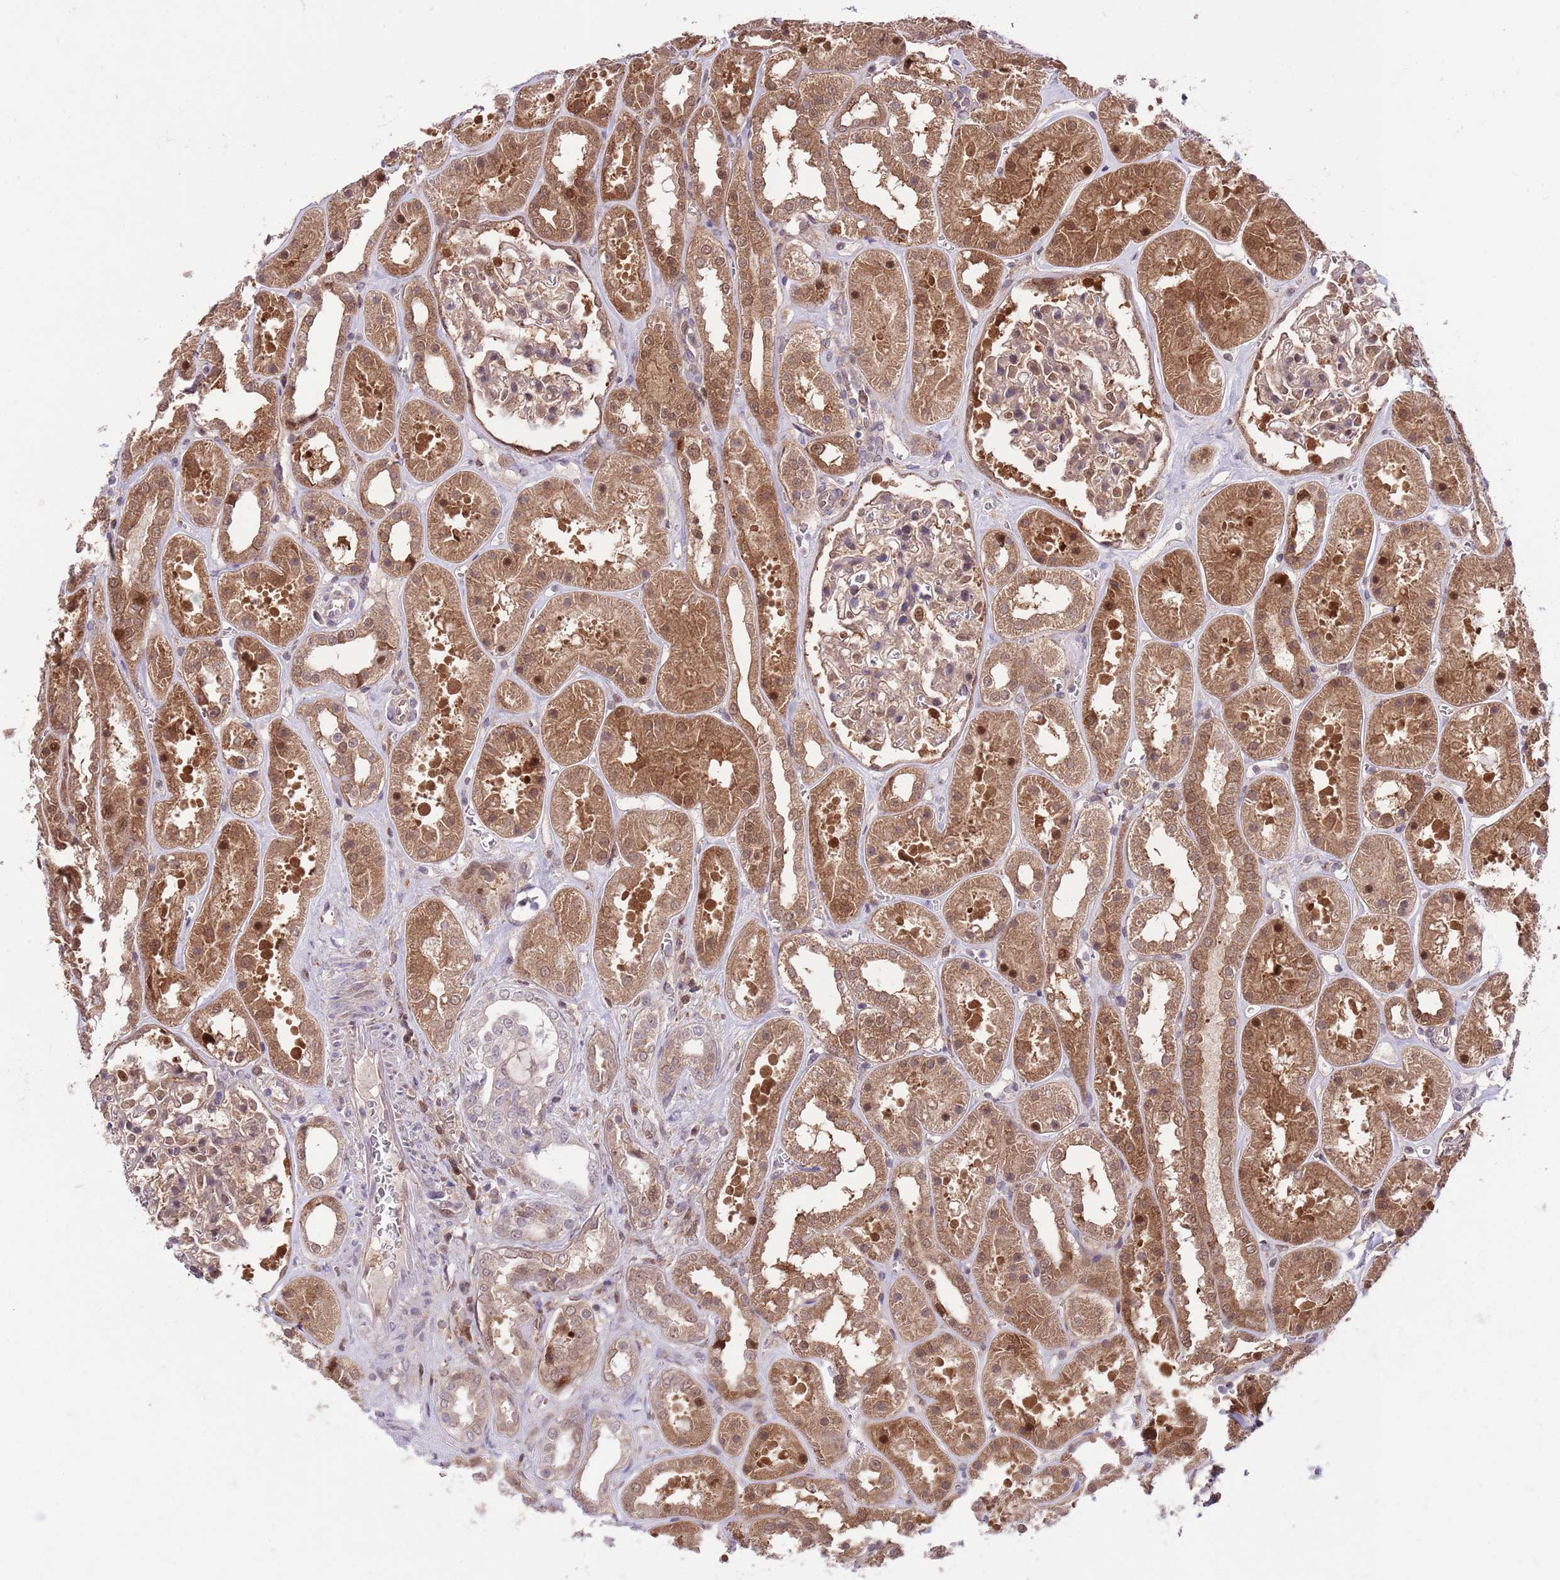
{"staining": {"intensity": "strong", "quantity": "25%-75%", "location": "cytoplasmic/membranous,nuclear"}, "tissue": "kidney", "cell_type": "Cells in glomeruli", "image_type": "normal", "snomed": [{"axis": "morphology", "description": "Normal tissue, NOS"}, {"axis": "topography", "description": "Kidney"}], "caption": "About 25%-75% of cells in glomeruli in normal kidney demonstrate strong cytoplasmic/membranous,nuclear protein expression as visualized by brown immunohistochemical staining.", "gene": "HDHD2", "patient": {"sex": "female", "age": 41}}